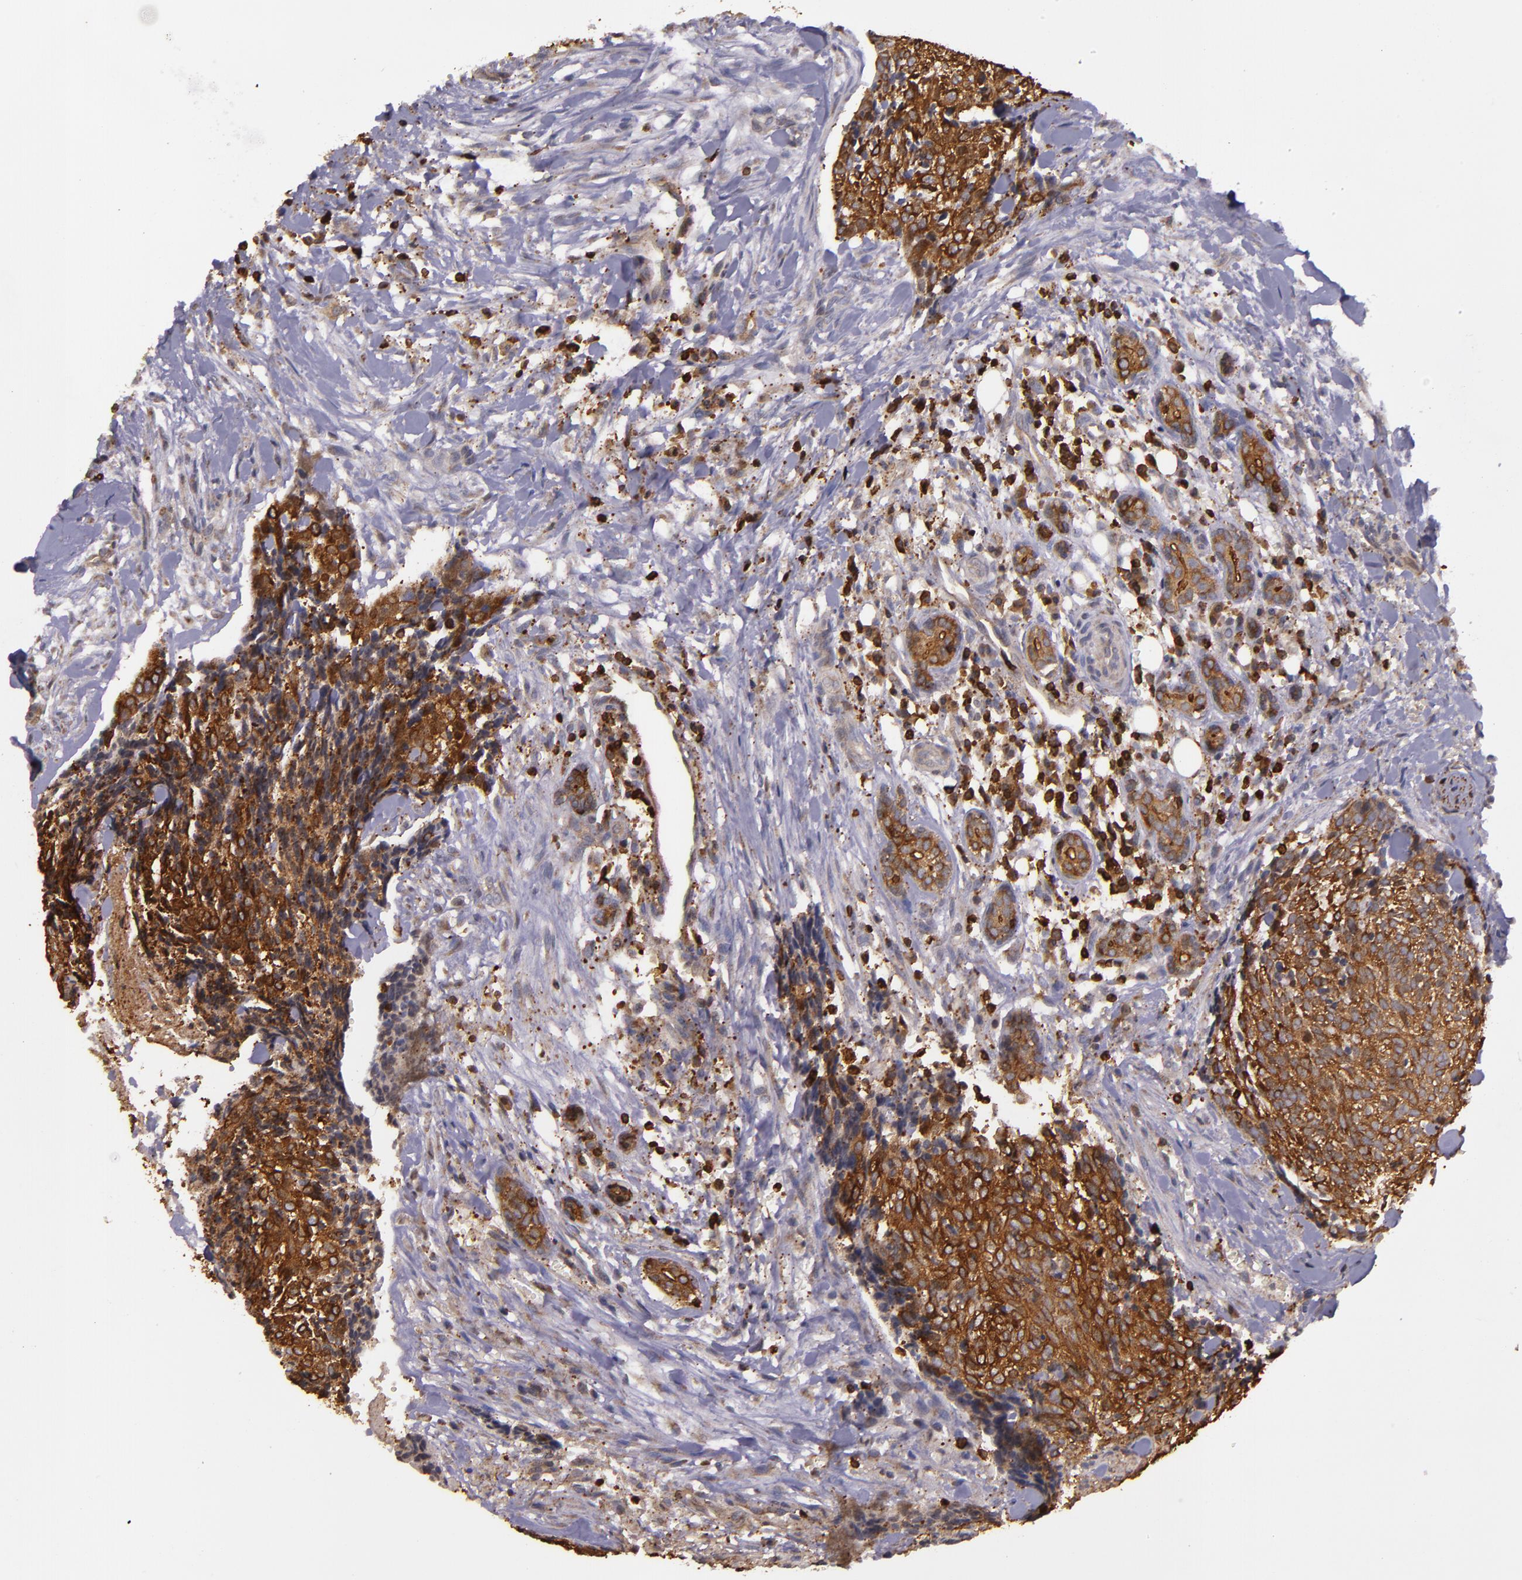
{"staining": {"intensity": "strong", "quantity": ">75%", "location": "cytoplasmic/membranous"}, "tissue": "head and neck cancer", "cell_type": "Tumor cells", "image_type": "cancer", "snomed": [{"axis": "morphology", "description": "Squamous cell carcinoma, NOS"}, {"axis": "topography", "description": "Salivary gland"}, {"axis": "topography", "description": "Head-Neck"}], "caption": "Approximately >75% of tumor cells in head and neck cancer reveal strong cytoplasmic/membranous protein expression as visualized by brown immunohistochemical staining.", "gene": "SLC9A3R1", "patient": {"sex": "male", "age": 70}}